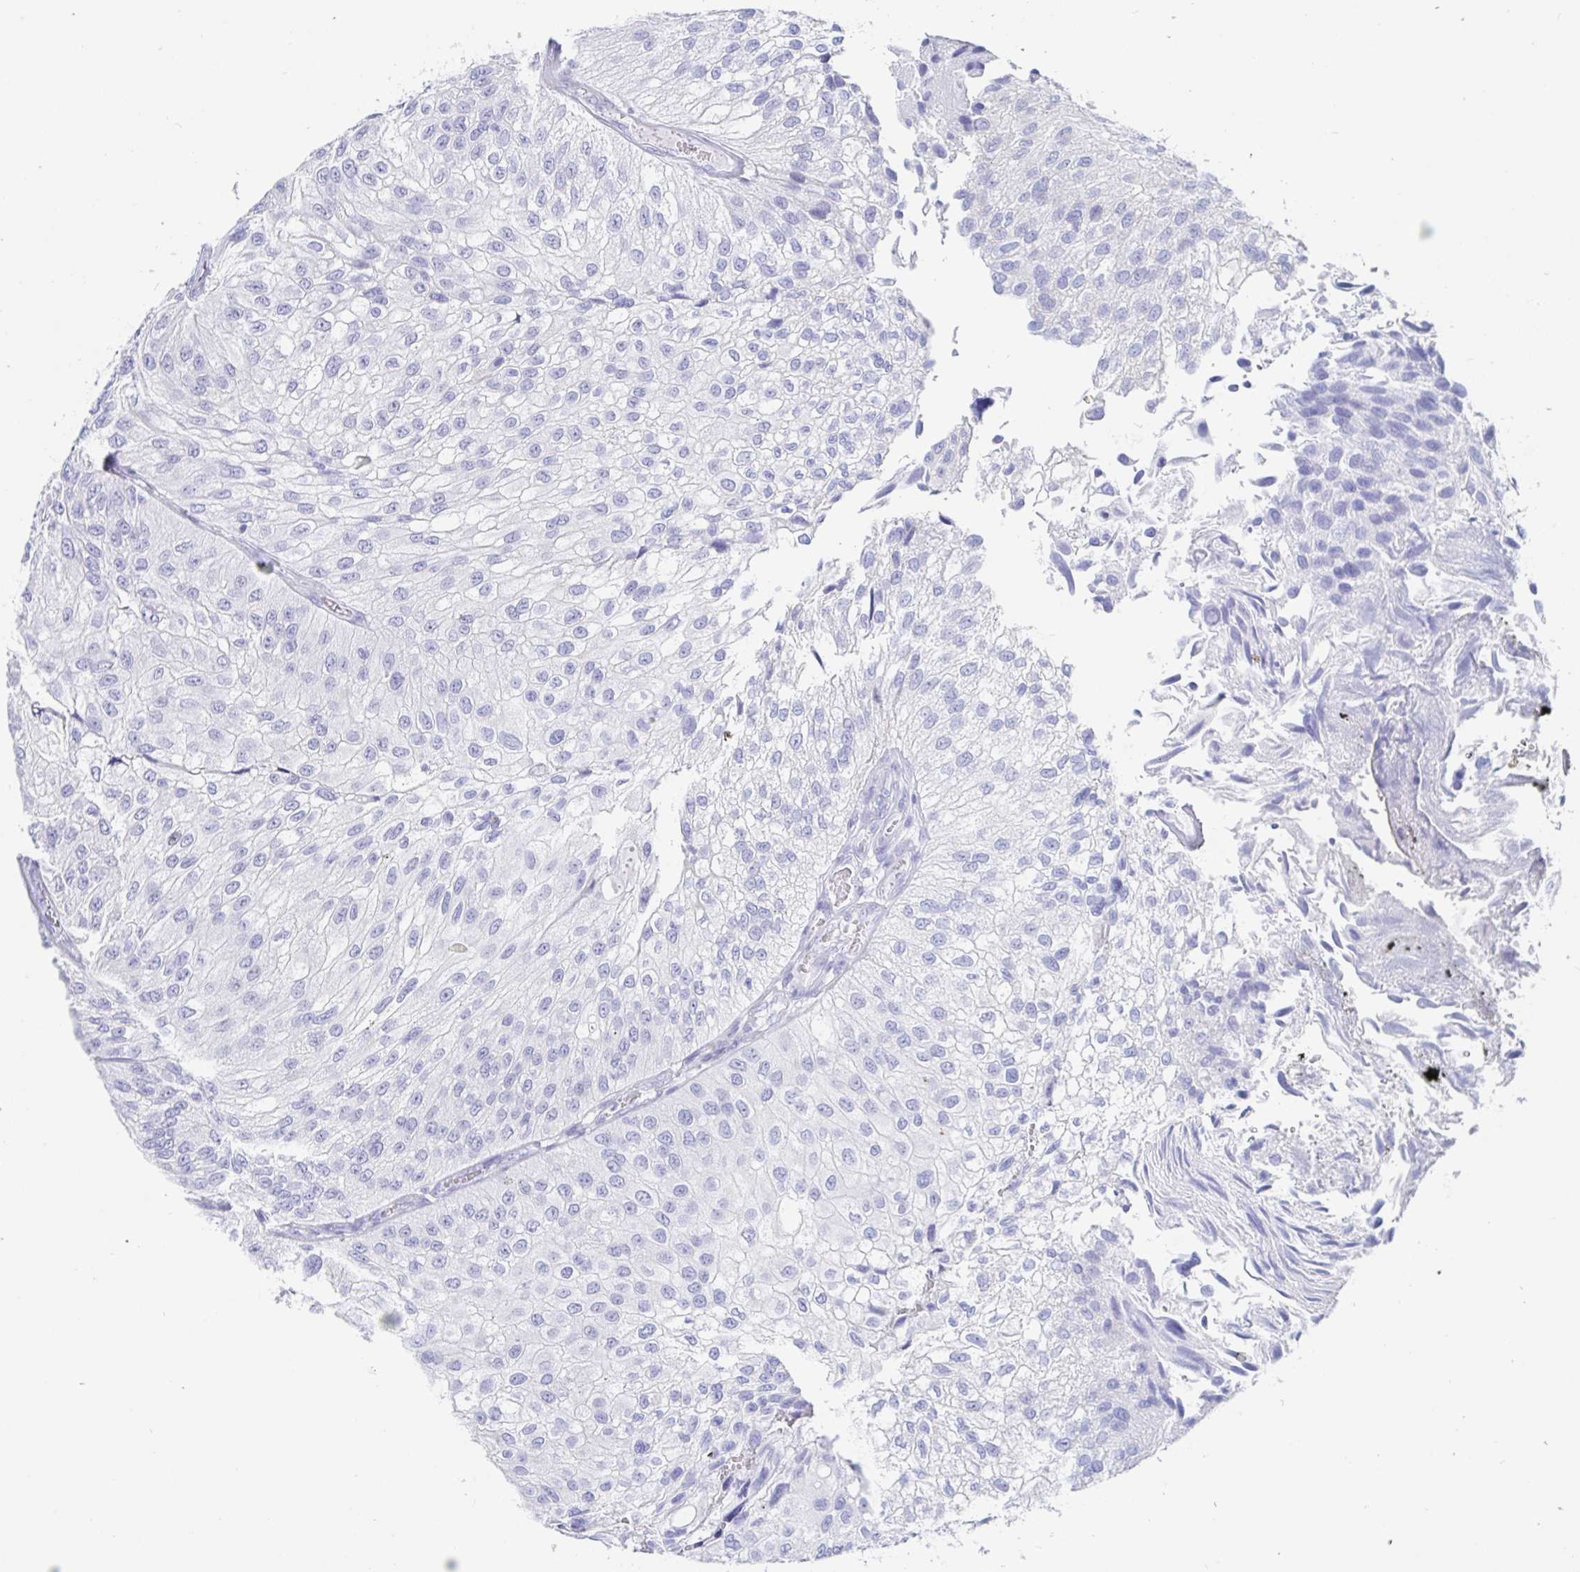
{"staining": {"intensity": "negative", "quantity": "none", "location": "none"}, "tissue": "urothelial cancer", "cell_type": "Tumor cells", "image_type": "cancer", "snomed": [{"axis": "morphology", "description": "Urothelial carcinoma, NOS"}, {"axis": "topography", "description": "Urinary bladder"}], "caption": "The histopathology image reveals no staining of tumor cells in transitional cell carcinoma.", "gene": "KCNH6", "patient": {"sex": "male", "age": 87}}